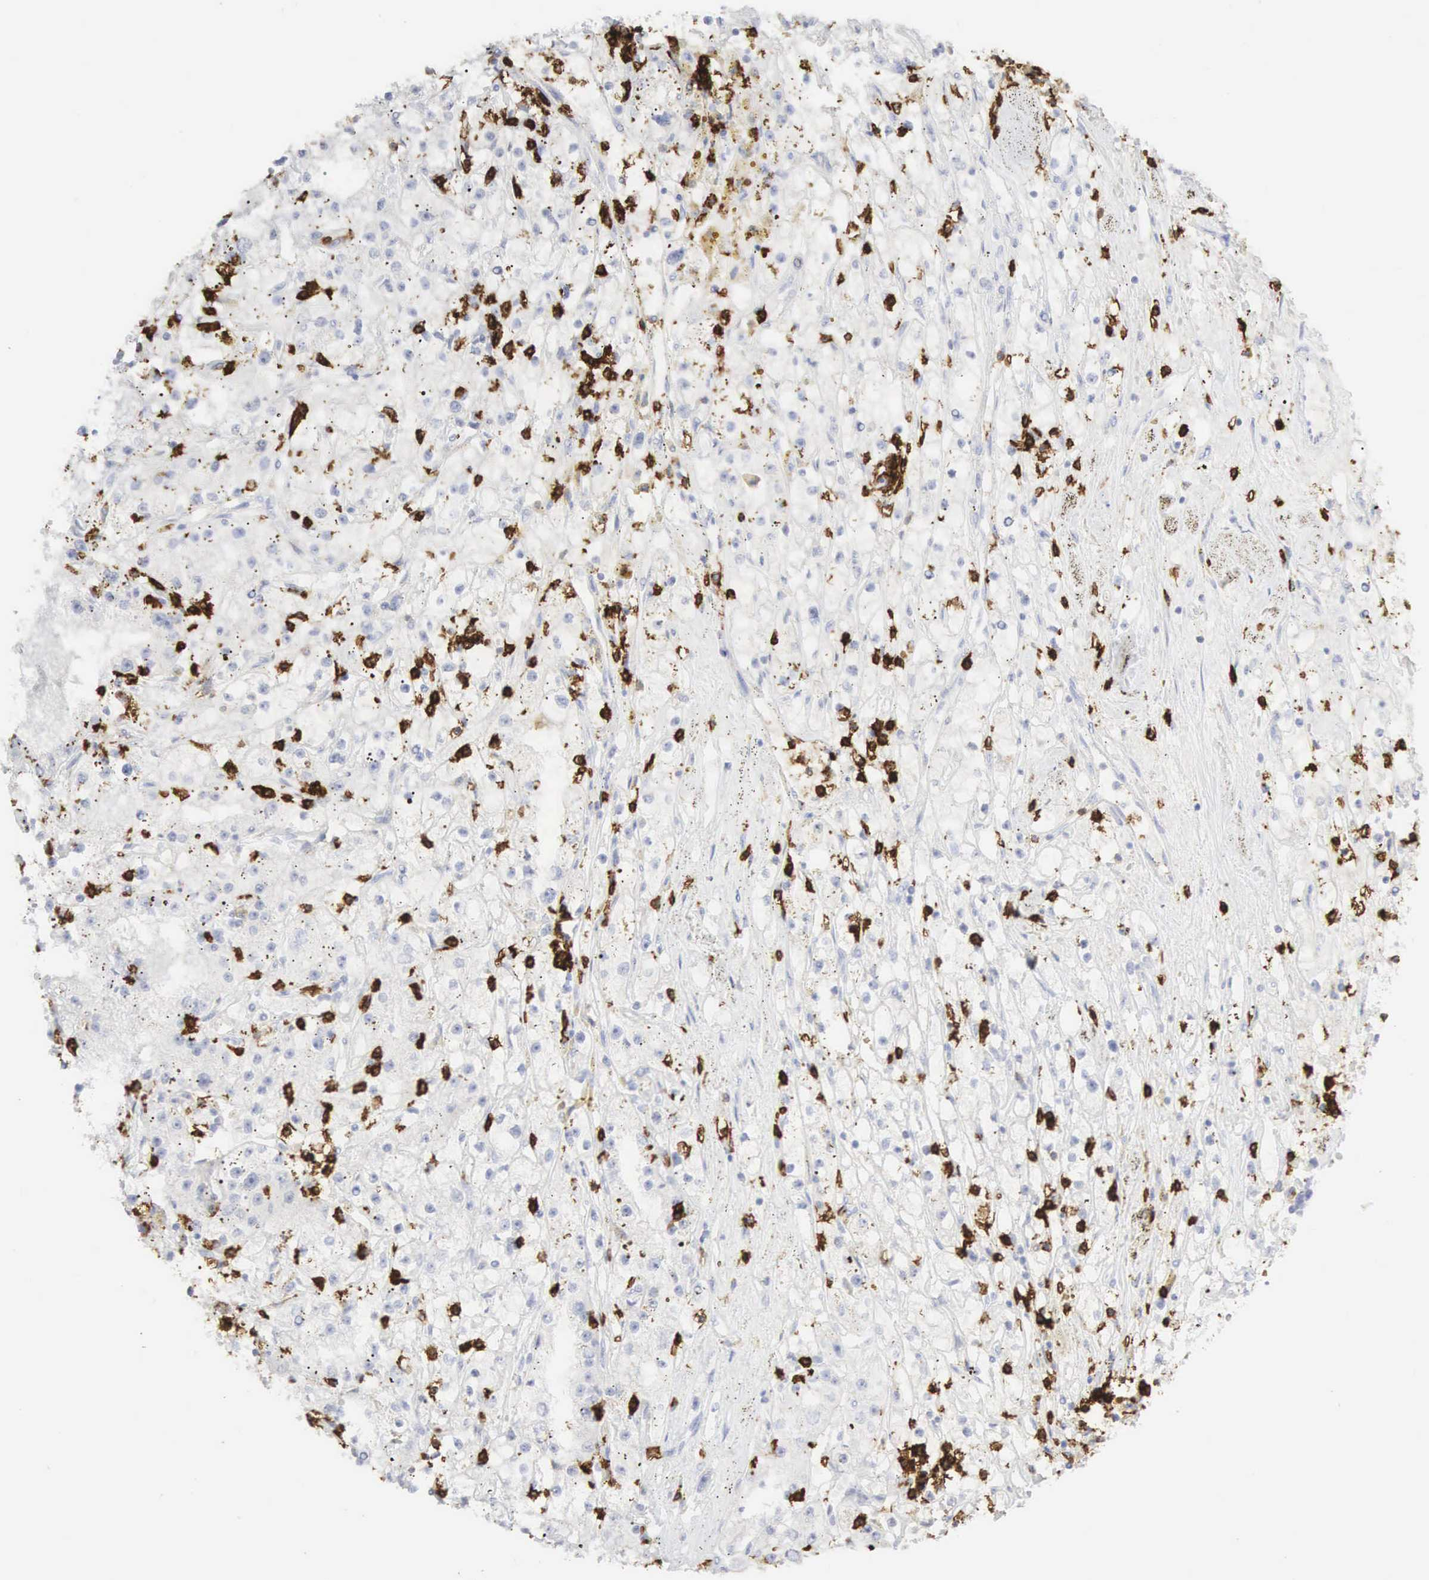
{"staining": {"intensity": "negative", "quantity": "none", "location": "none"}, "tissue": "renal cancer", "cell_type": "Tumor cells", "image_type": "cancer", "snomed": [{"axis": "morphology", "description": "Adenocarcinoma, NOS"}, {"axis": "topography", "description": "Kidney"}], "caption": "IHC image of renal cancer (adenocarcinoma) stained for a protein (brown), which shows no positivity in tumor cells.", "gene": "CD8A", "patient": {"sex": "male", "age": 56}}